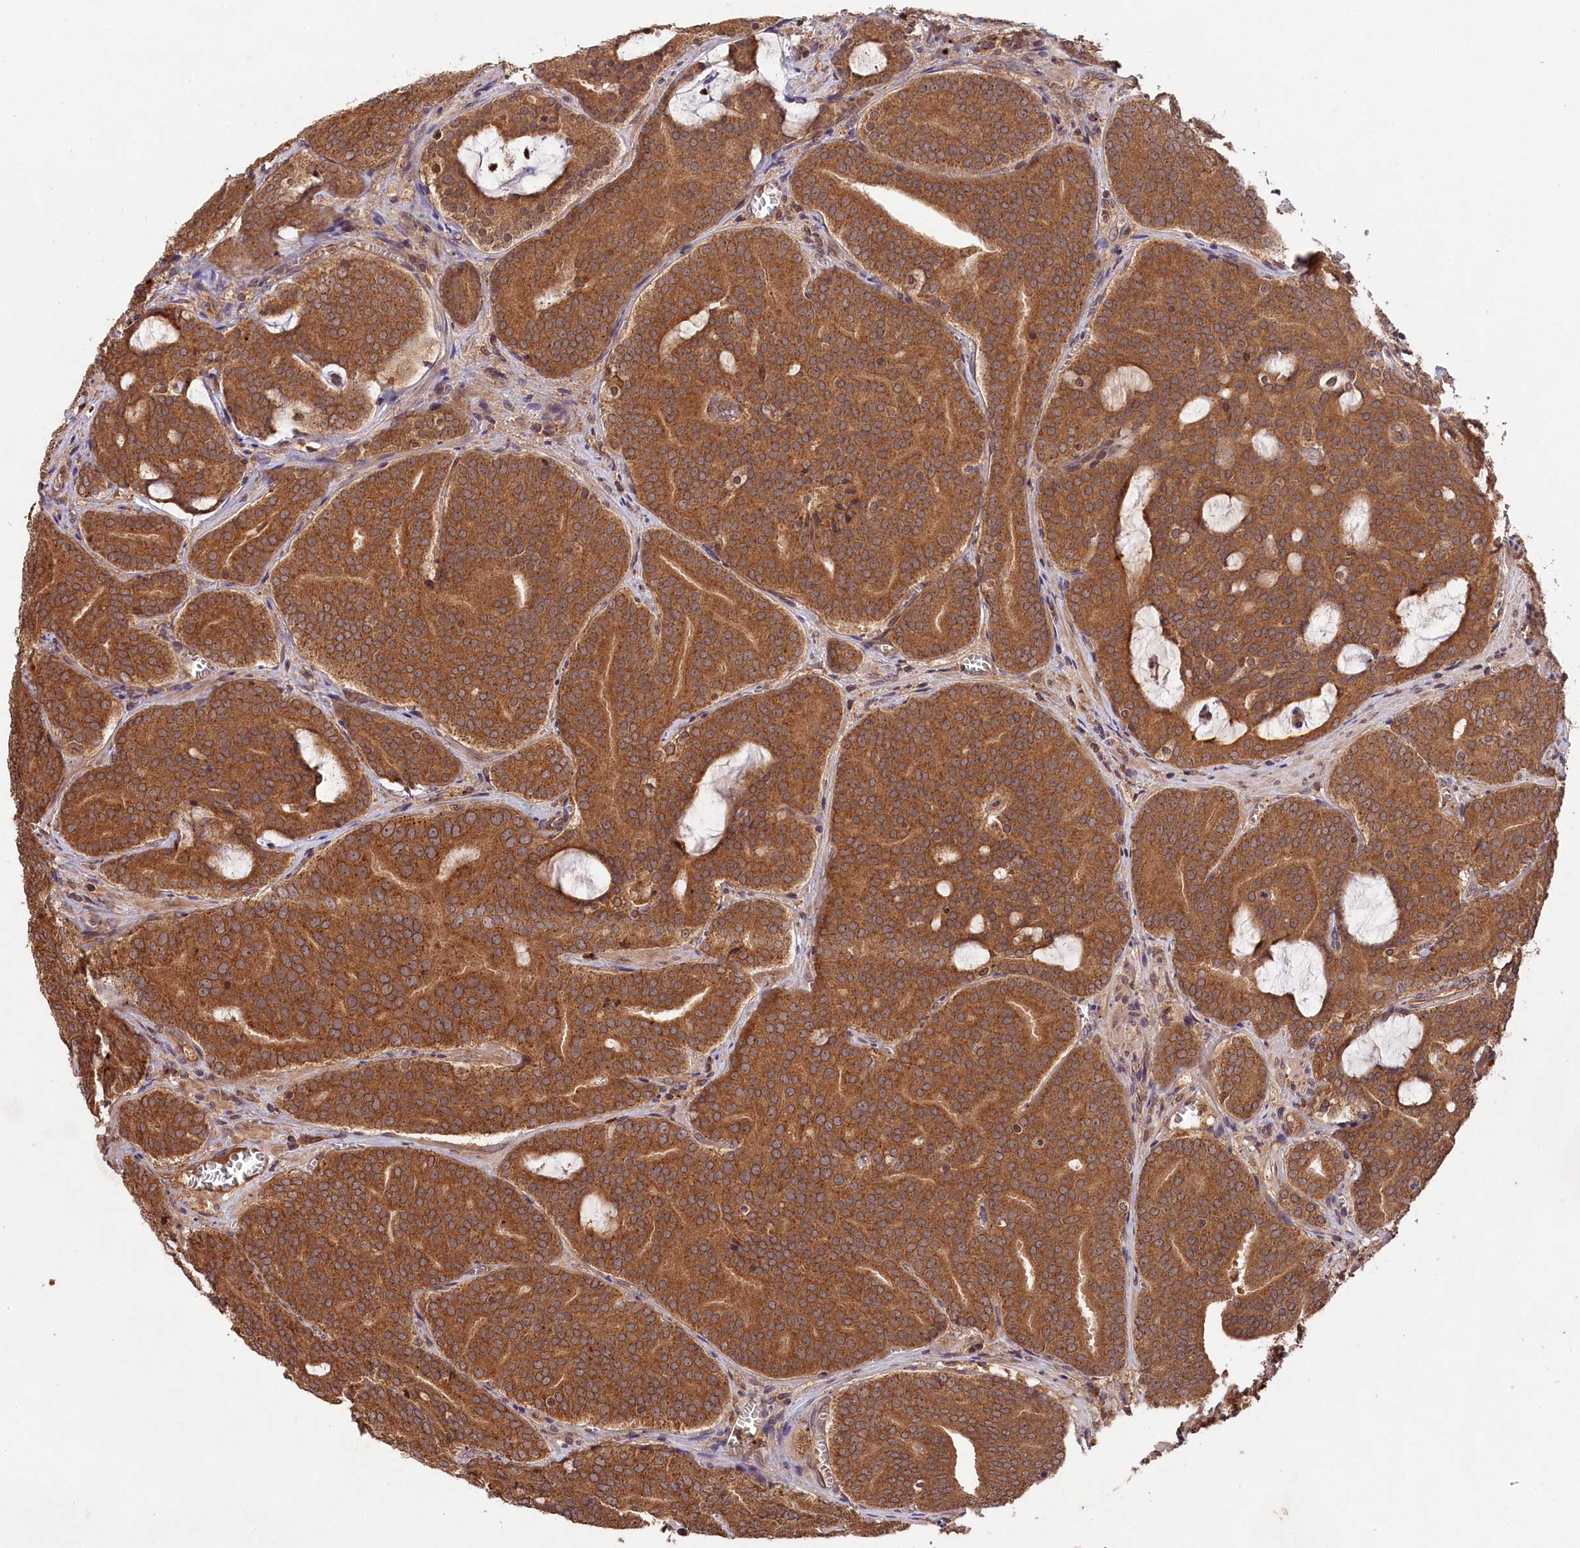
{"staining": {"intensity": "strong", "quantity": ">75%", "location": "cytoplasmic/membranous"}, "tissue": "prostate cancer", "cell_type": "Tumor cells", "image_type": "cancer", "snomed": [{"axis": "morphology", "description": "Adenocarcinoma, High grade"}, {"axis": "topography", "description": "Prostate"}], "caption": "A micrograph showing strong cytoplasmic/membranous expression in approximately >75% of tumor cells in prostate cancer, as visualized by brown immunohistochemical staining.", "gene": "CHAC1", "patient": {"sex": "male", "age": 55}}